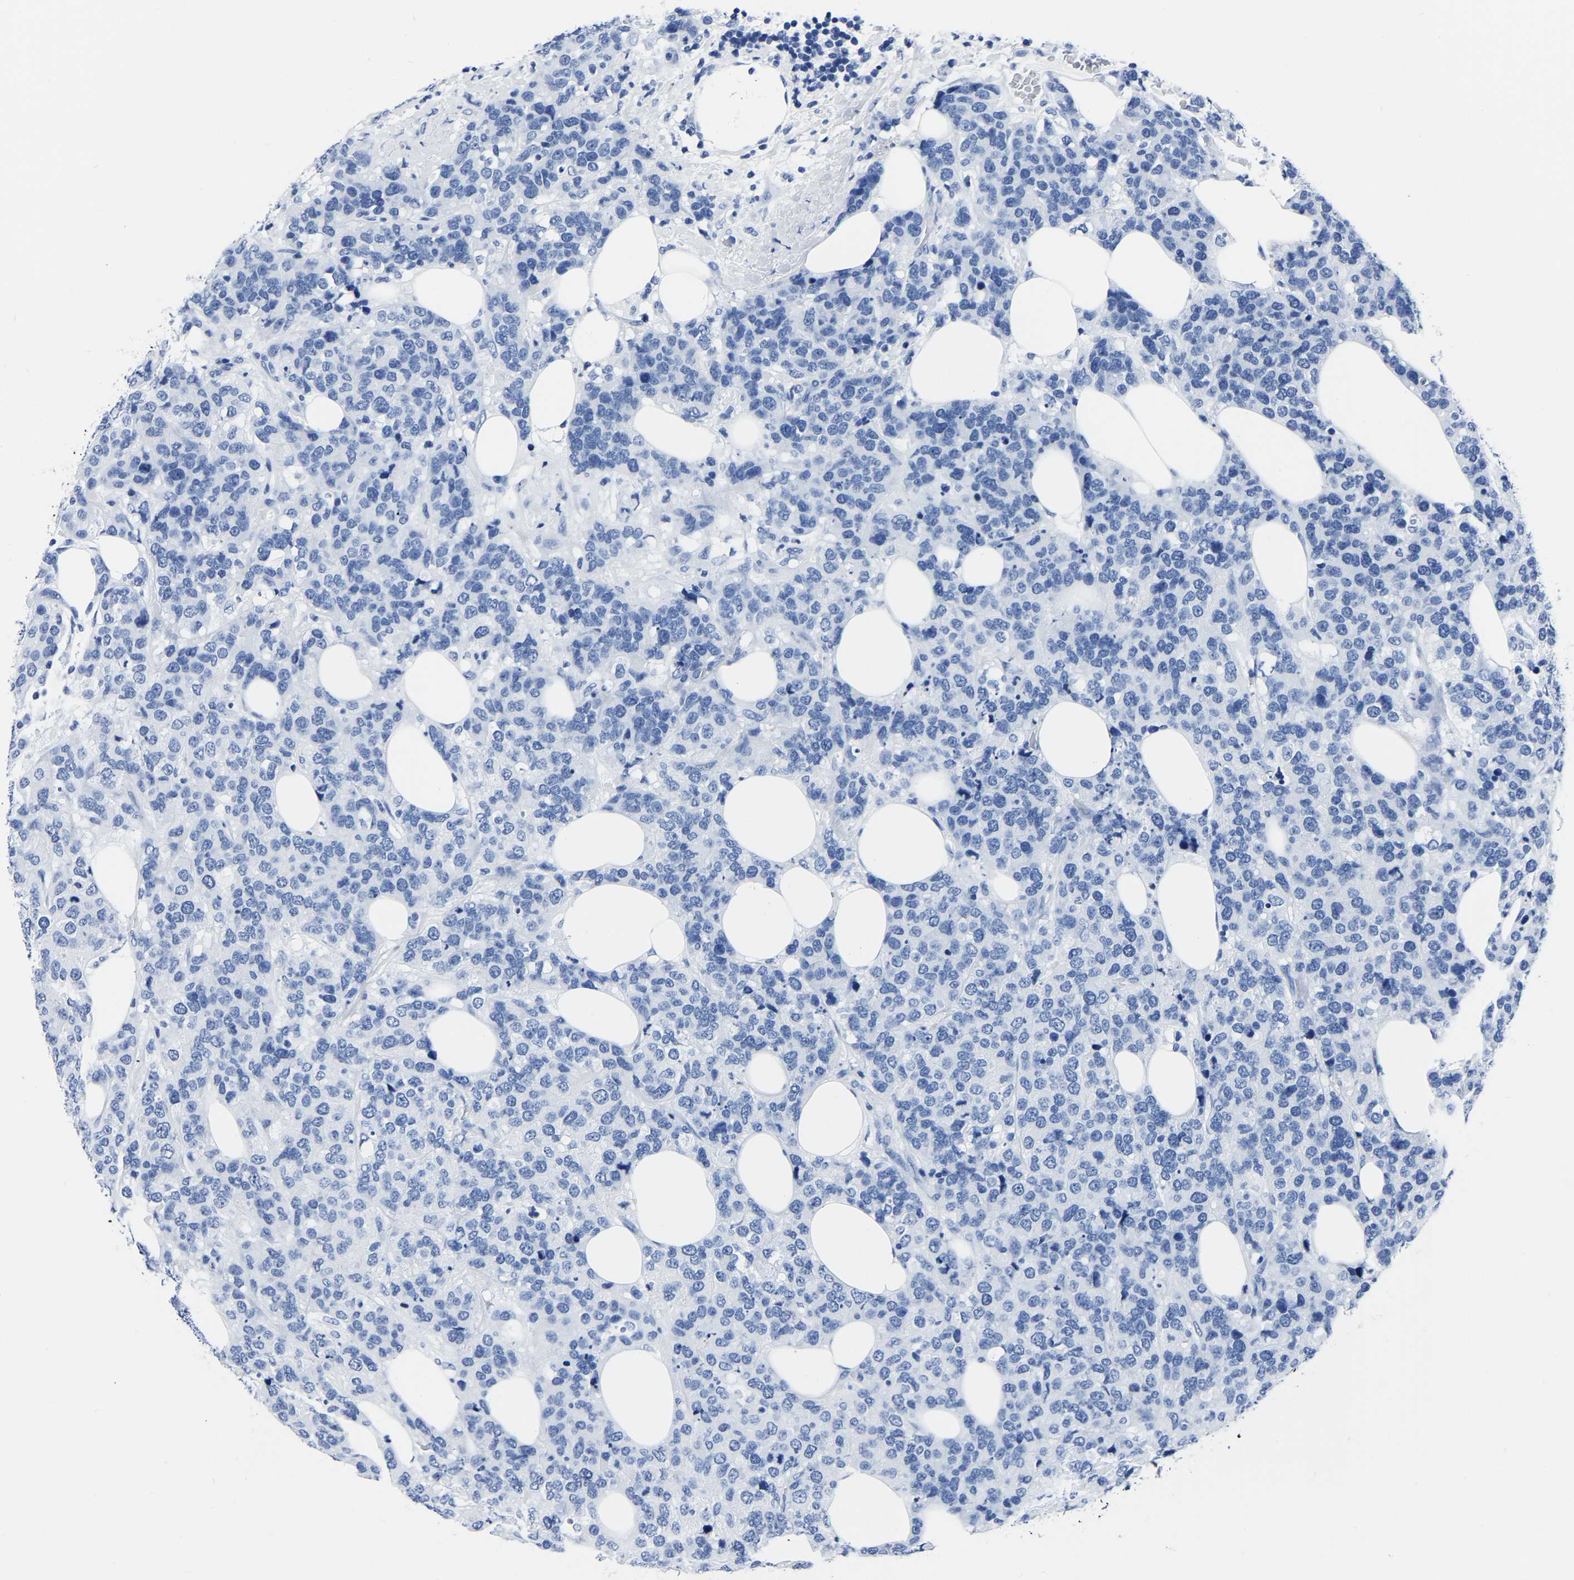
{"staining": {"intensity": "negative", "quantity": "none", "location": "none"}, "tissue": "breast cancer", "cell_type": "Tumor cells", "image_type": "cancer", "snomed": [{"axis": "morphology", "description": "Lobular carcinoma"}, {"axis": "topography", "description": "Breast"}], "caption": "A high-resolution histopathology image shows immunohistochemistry (IHC) staining of breast cancer, which demonstrates no significant positivity in tumor cells.", "gene": "IMPG2", "patient": {"sex": "female", "age": 59}}